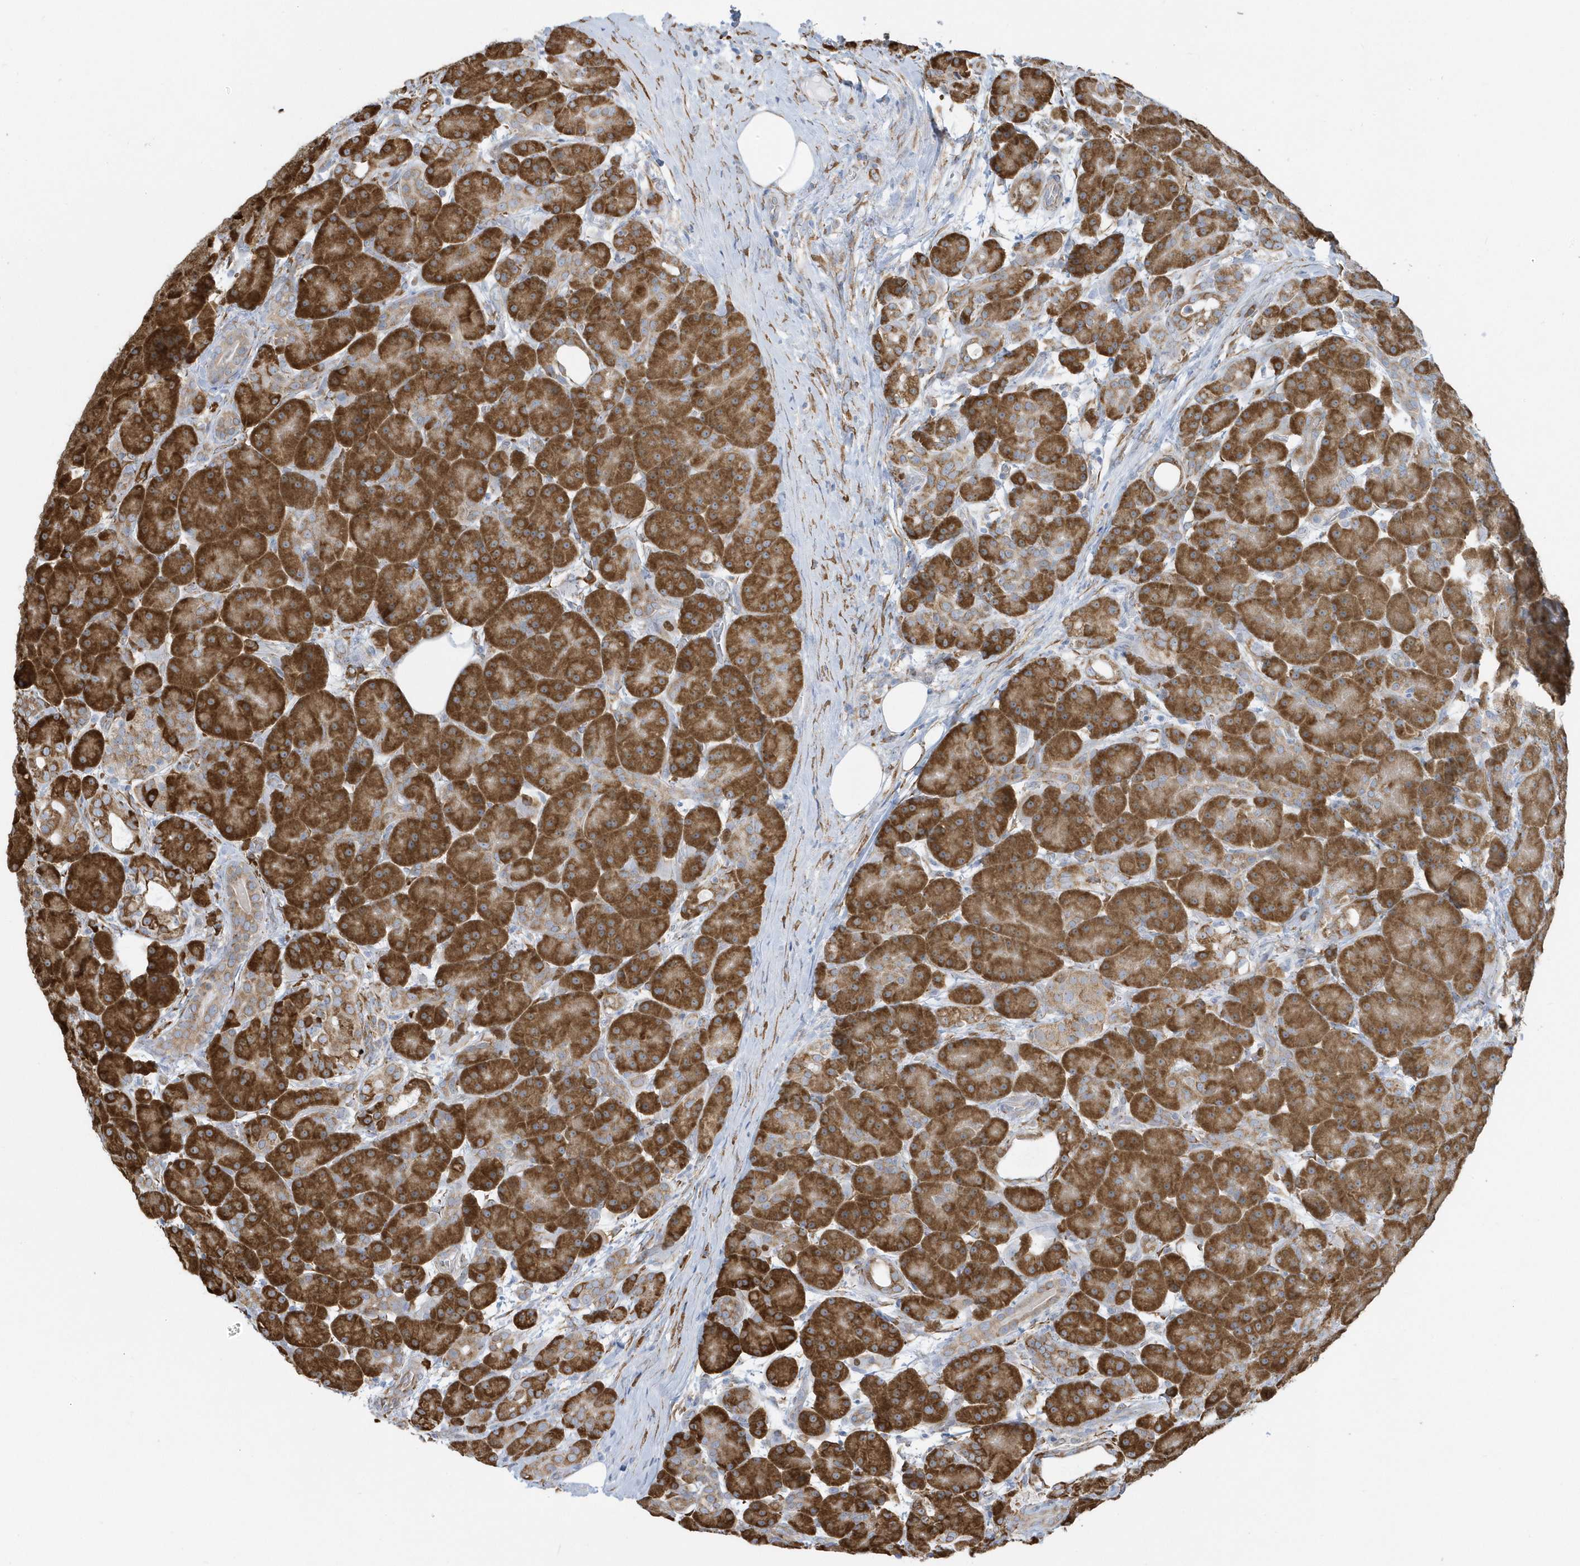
{"staining": {"intensity": "strong", "quantity": ">75%", "location": "cytoplasmic/membranous"}, "tissue": "pancreas", "cell_type": "Exocrine glandular cells", "image_type": "normal", "snomed": [{"axis": "morphology", "description": "Normal tissue, NOS"}, {"axis": "topography", "description": "Pancreas"}], "caption": "Pancreas stained with a brown dye exhibits strong cytoplasmic/membranous positive positivity in about >75% of exocrine glandular cells.", "gene": "DCAF1", "patient": {"sex": "male", "age": 63}}